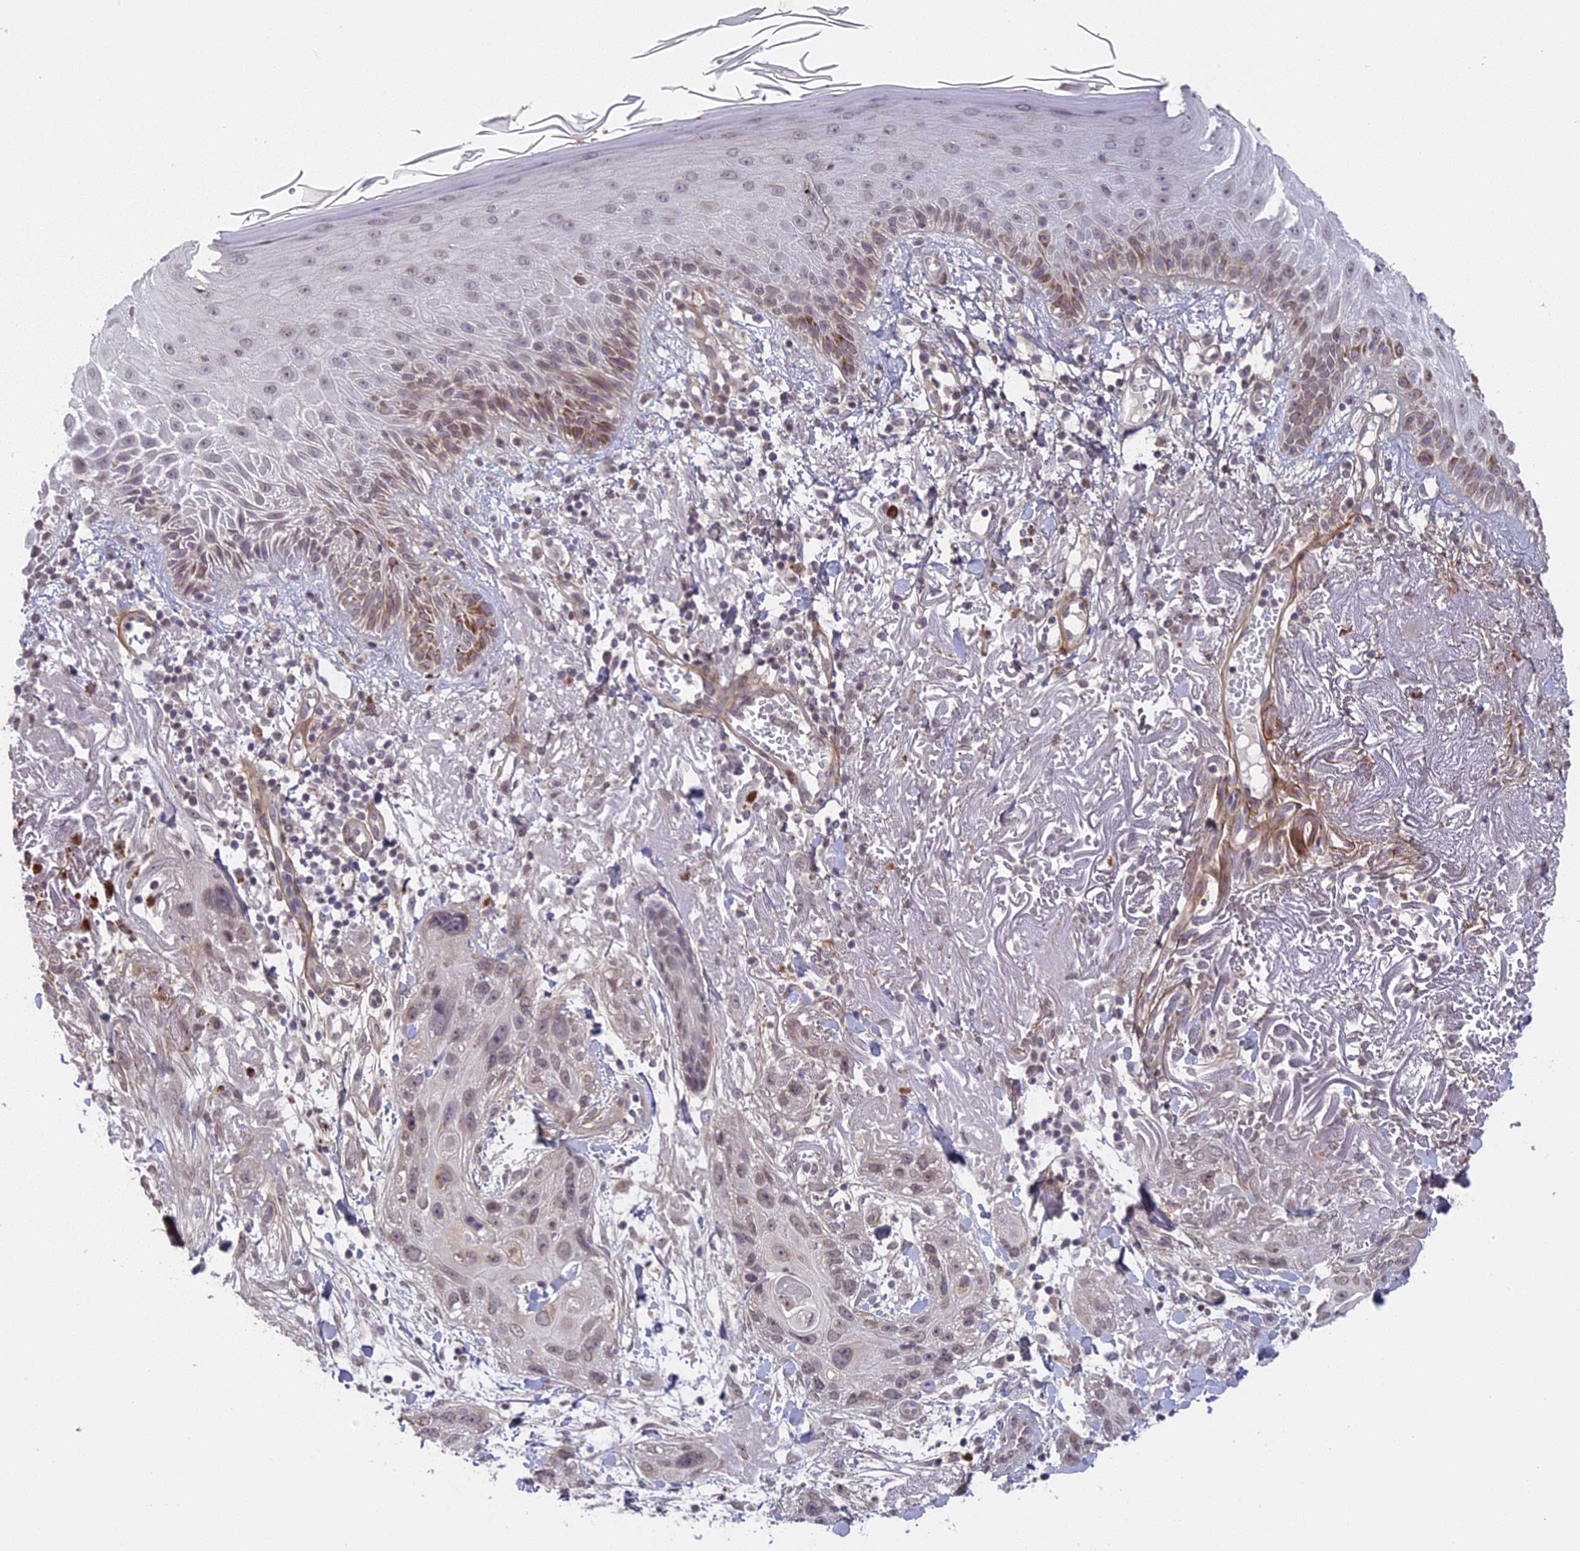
{"staining": {"intensity": "weak", "quantity": ">75%", "location": "nuclear"}, "tissue": "skin cancer", "cell_type": "Tumor cells", "image_type": "cancer", "snomed": [{"axis": "morphology", "description": "Normal tissue, NOS"}, {"axis": "morphology", "description": "Squamous cell carcinoma, NOS"}, {"axis": "topography", "description": "Skin"}], "caption": "High-power microscopy captured an IHC micrograph of skin cancer, revealing weak nuclear positivity in about >75% of tumor cells.", "gene": "ERG28", "patient": {"sex": "male", "age": 72}}